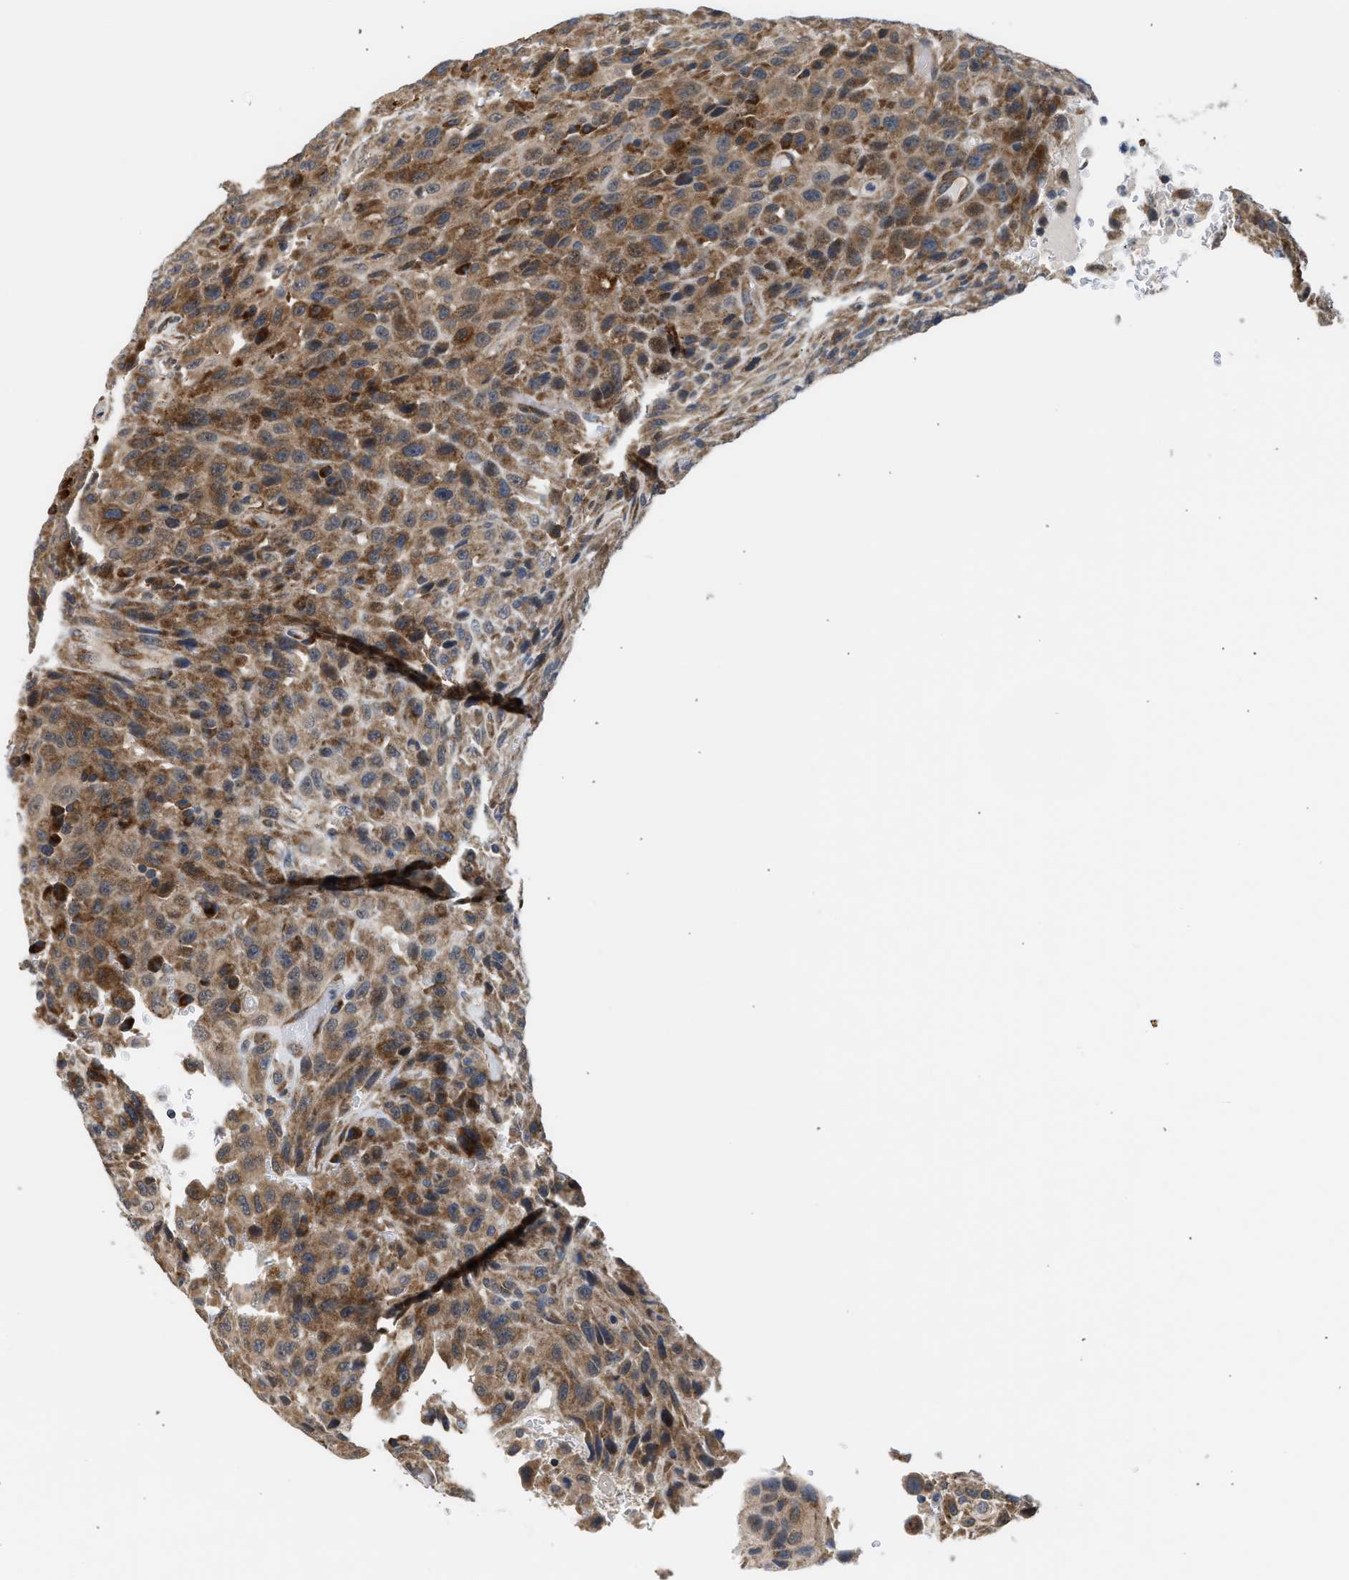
{"staining": {"intensity": "moderate", "quantity": ">75%", "location": "cytoplasmic/membranous"}, "tissue": "urothelial cancer", "cell_type": "Tumor cells", "image_type": "cancer", "snomed": [{"axis": "morphology", "description": "Urothelial carcinoma, High grade"}, {"axis": "topography", "description": "Urinary bladder"}], "caption": "A medium amount of moderate cytoplasmic/membranous staining is appreciated in about >75% of tumor cells in urothelial cancer tissue.", "gene": "POLG2", "patient": {"sex": "male", "age": 66}}